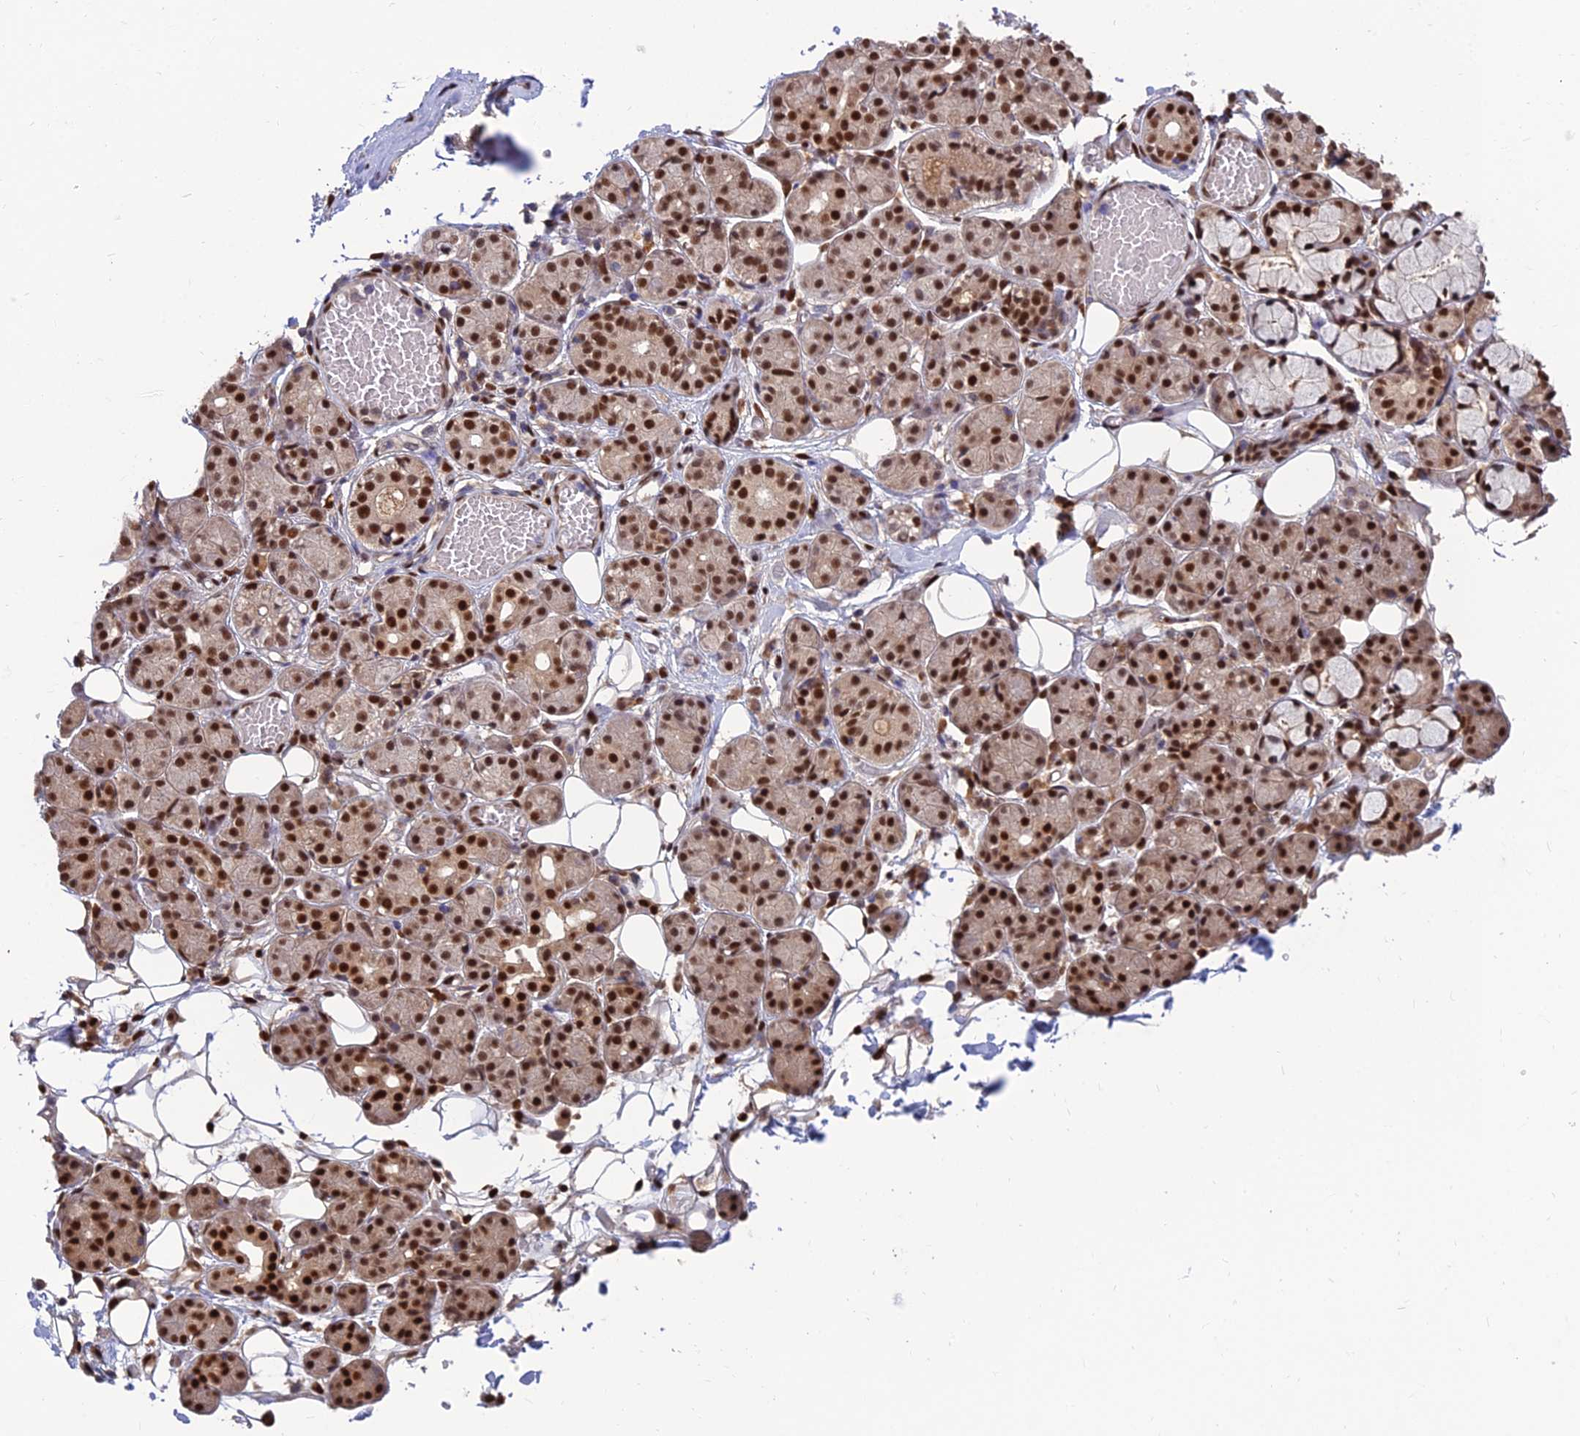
{"staining": {"intensity": "strong", "quantity": ">75%", "location": "nuclear"}, "tissue": "salivary gland", "cell_type": "Glandular cells", "image_type": "normal", "snomed": [{"axis": "morphology", "description": "Normal tissue, NOS"}, {"axis": "topography", "description": "Salivary gland"}], "caption": "This histopathology image reveals immunohistochemistry (IHC) staining of unremarkable salivary gland, with high strong nuclear positivity in approximately >75% of glandular cells.", "gene": "DNPEP", "patient": {"sex": "male", "age": 63}}